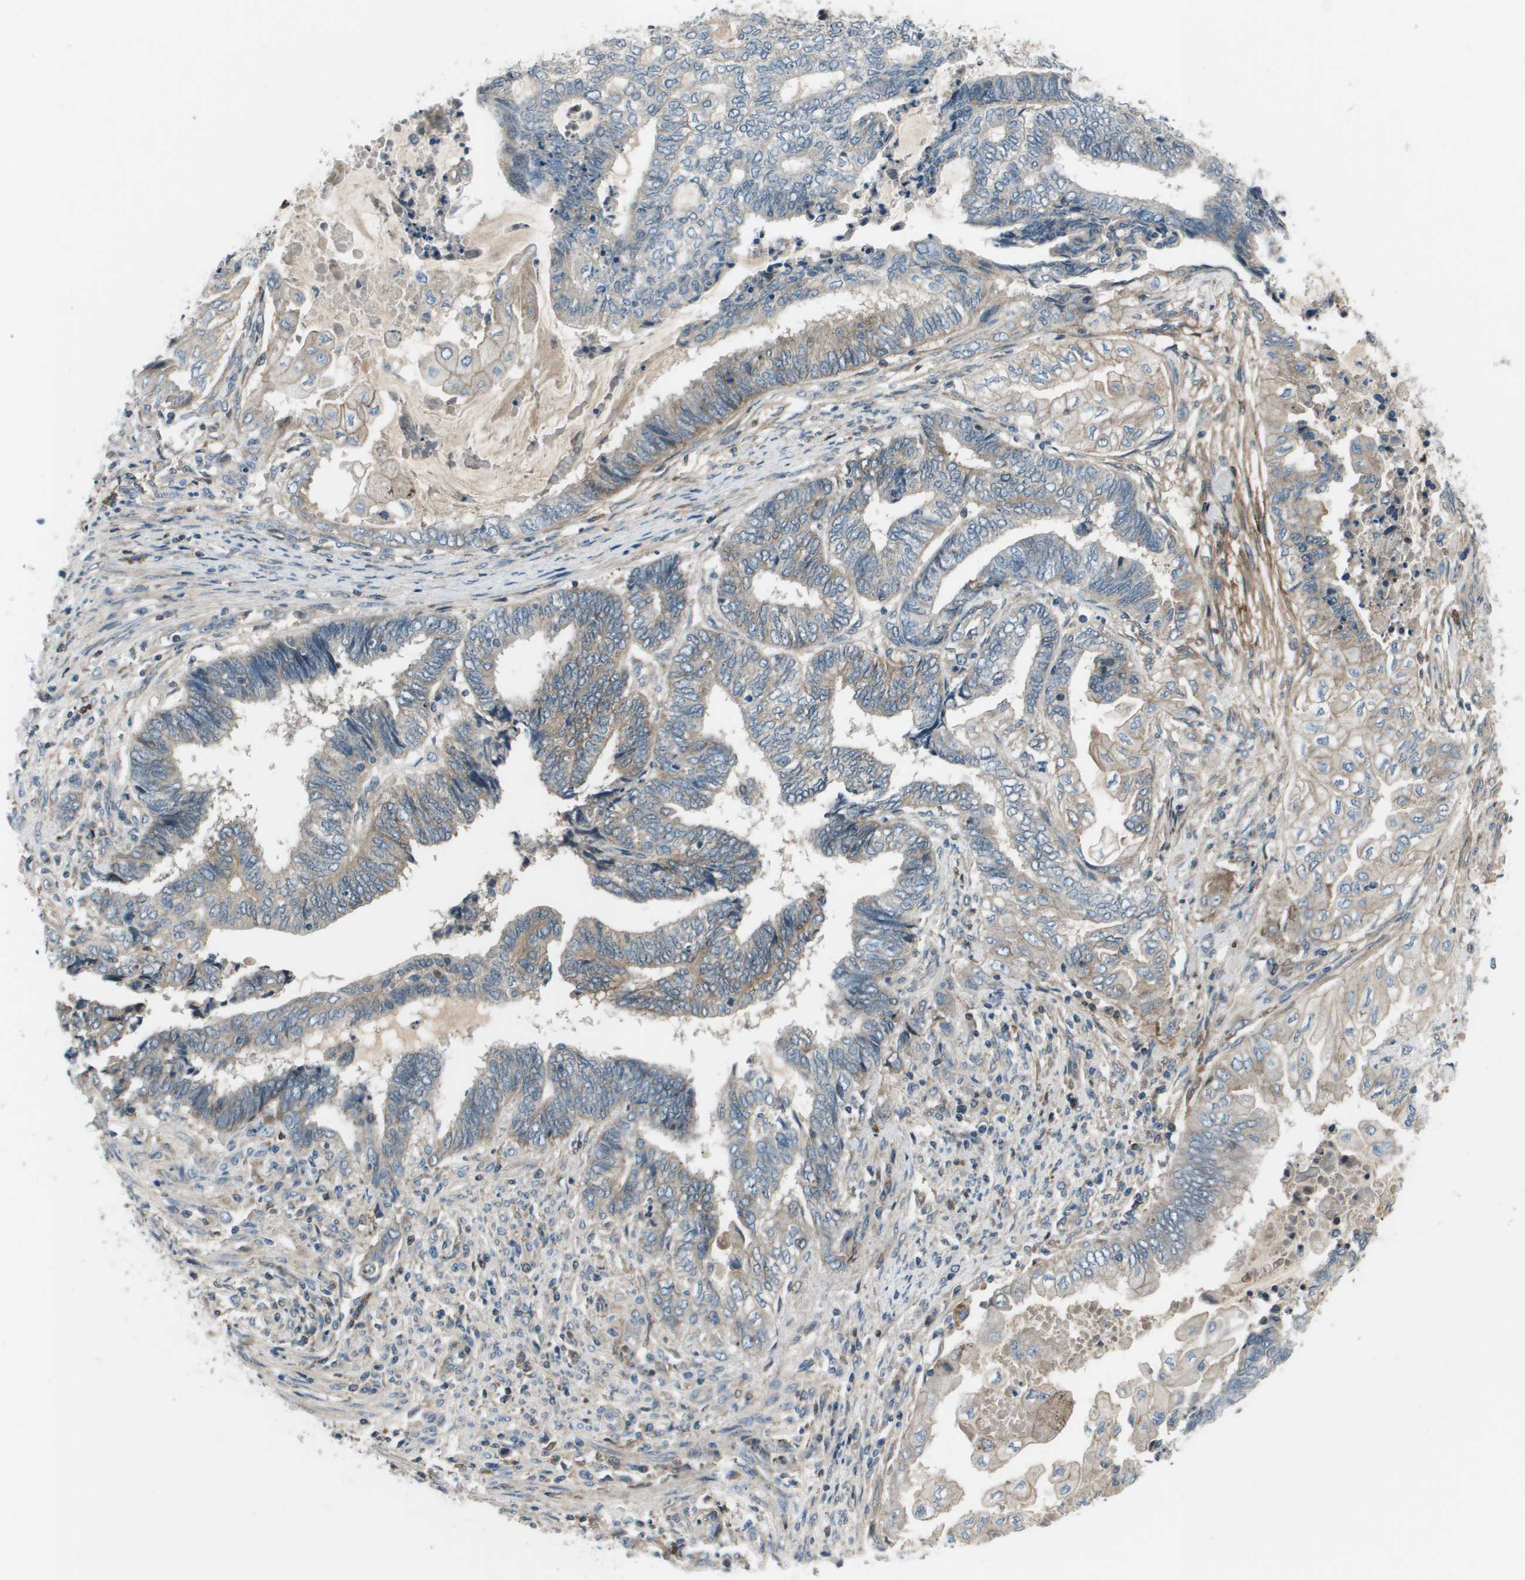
{"staining": {"intensity": "weak", "quantity": "<25%", "location": "cytoplasmic/membranous"}, "tissue": "endometrial cancer", "cell_type": "Tumor cells", "image_type": "cancer", "snomed": [{"axis": "morphology", "description": "Adenocarcinoma, NOS"}, {"axis": "topography", "description": "Uterus"}, {"axis": "topography", "description": "Endometrium"}], "caption": "Tumor cells show no significant positivity in endometrial cancer (adenocarcinoma). The staining was performed using DAB (3,3'-diaminobenzidine) to visualize the protein expression in brown, while the nuclei were stained in blue with hematoxylin (Magnification: 20x).", "gene": "PCOLCE", "patient": {"sex": "female", "age": 70}}